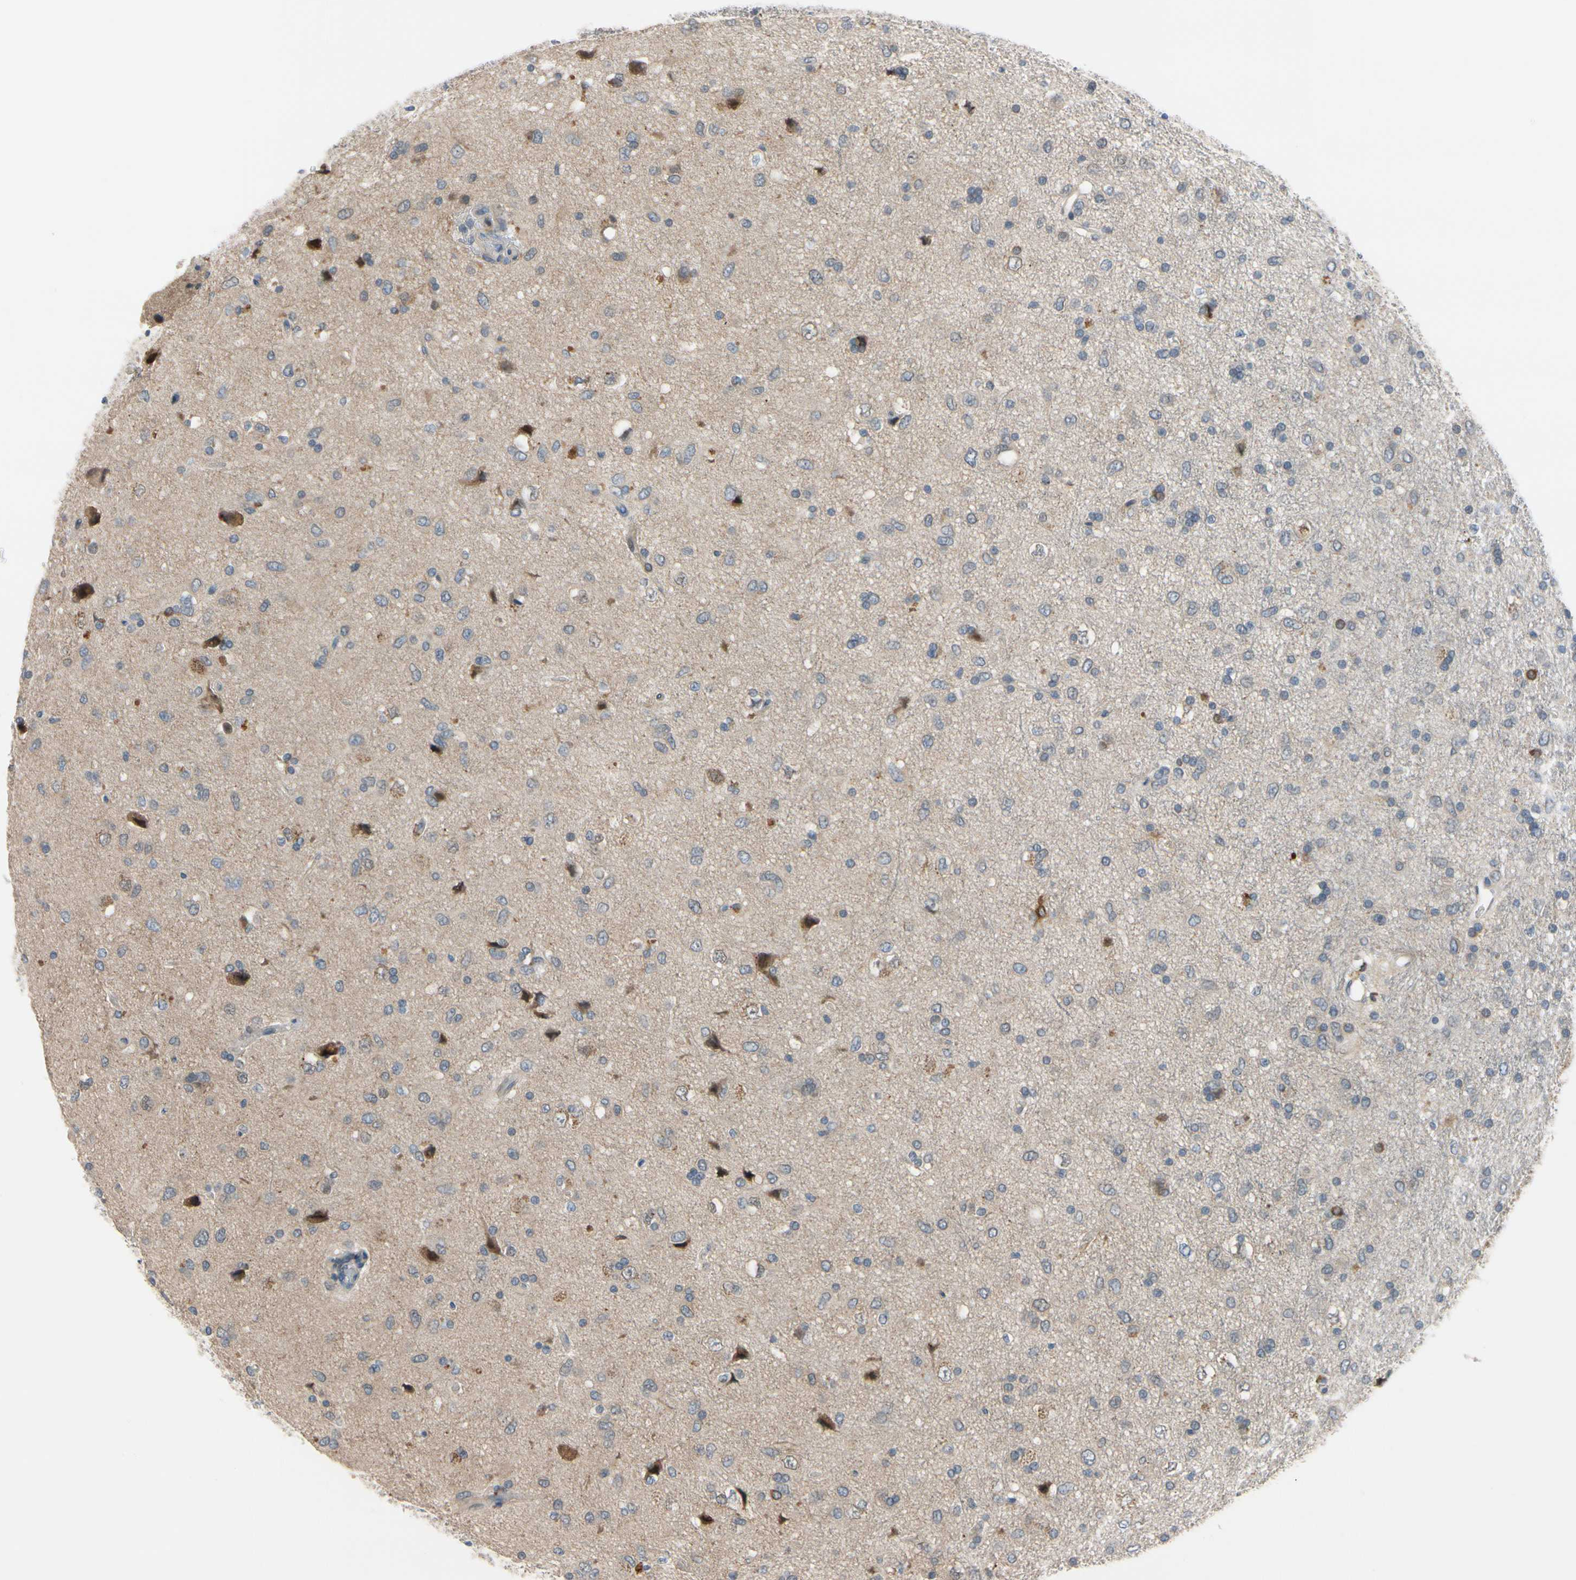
{"staining": {"intensity": "moderate", "quantity": "<25%", "location": "cytoplasmic/membranous"}, "tissue": "glioma", "cell_type": "Tumor cells", "image_type": "cancer", "snomed": [{"axis": "morphology", "description": "Glioma, malignant, Low grade"}, {"axis": "topography", "description": "Brain"}], "caption": "Immunohistochemical staining of human low-grade glioma (malignant) exhibits low levels of moderate cytoplasmic/membranous positivity in about <25% of tumor cells.", "gene": "SLC27A6", "patient": {"sex": "male", "age": 77}}